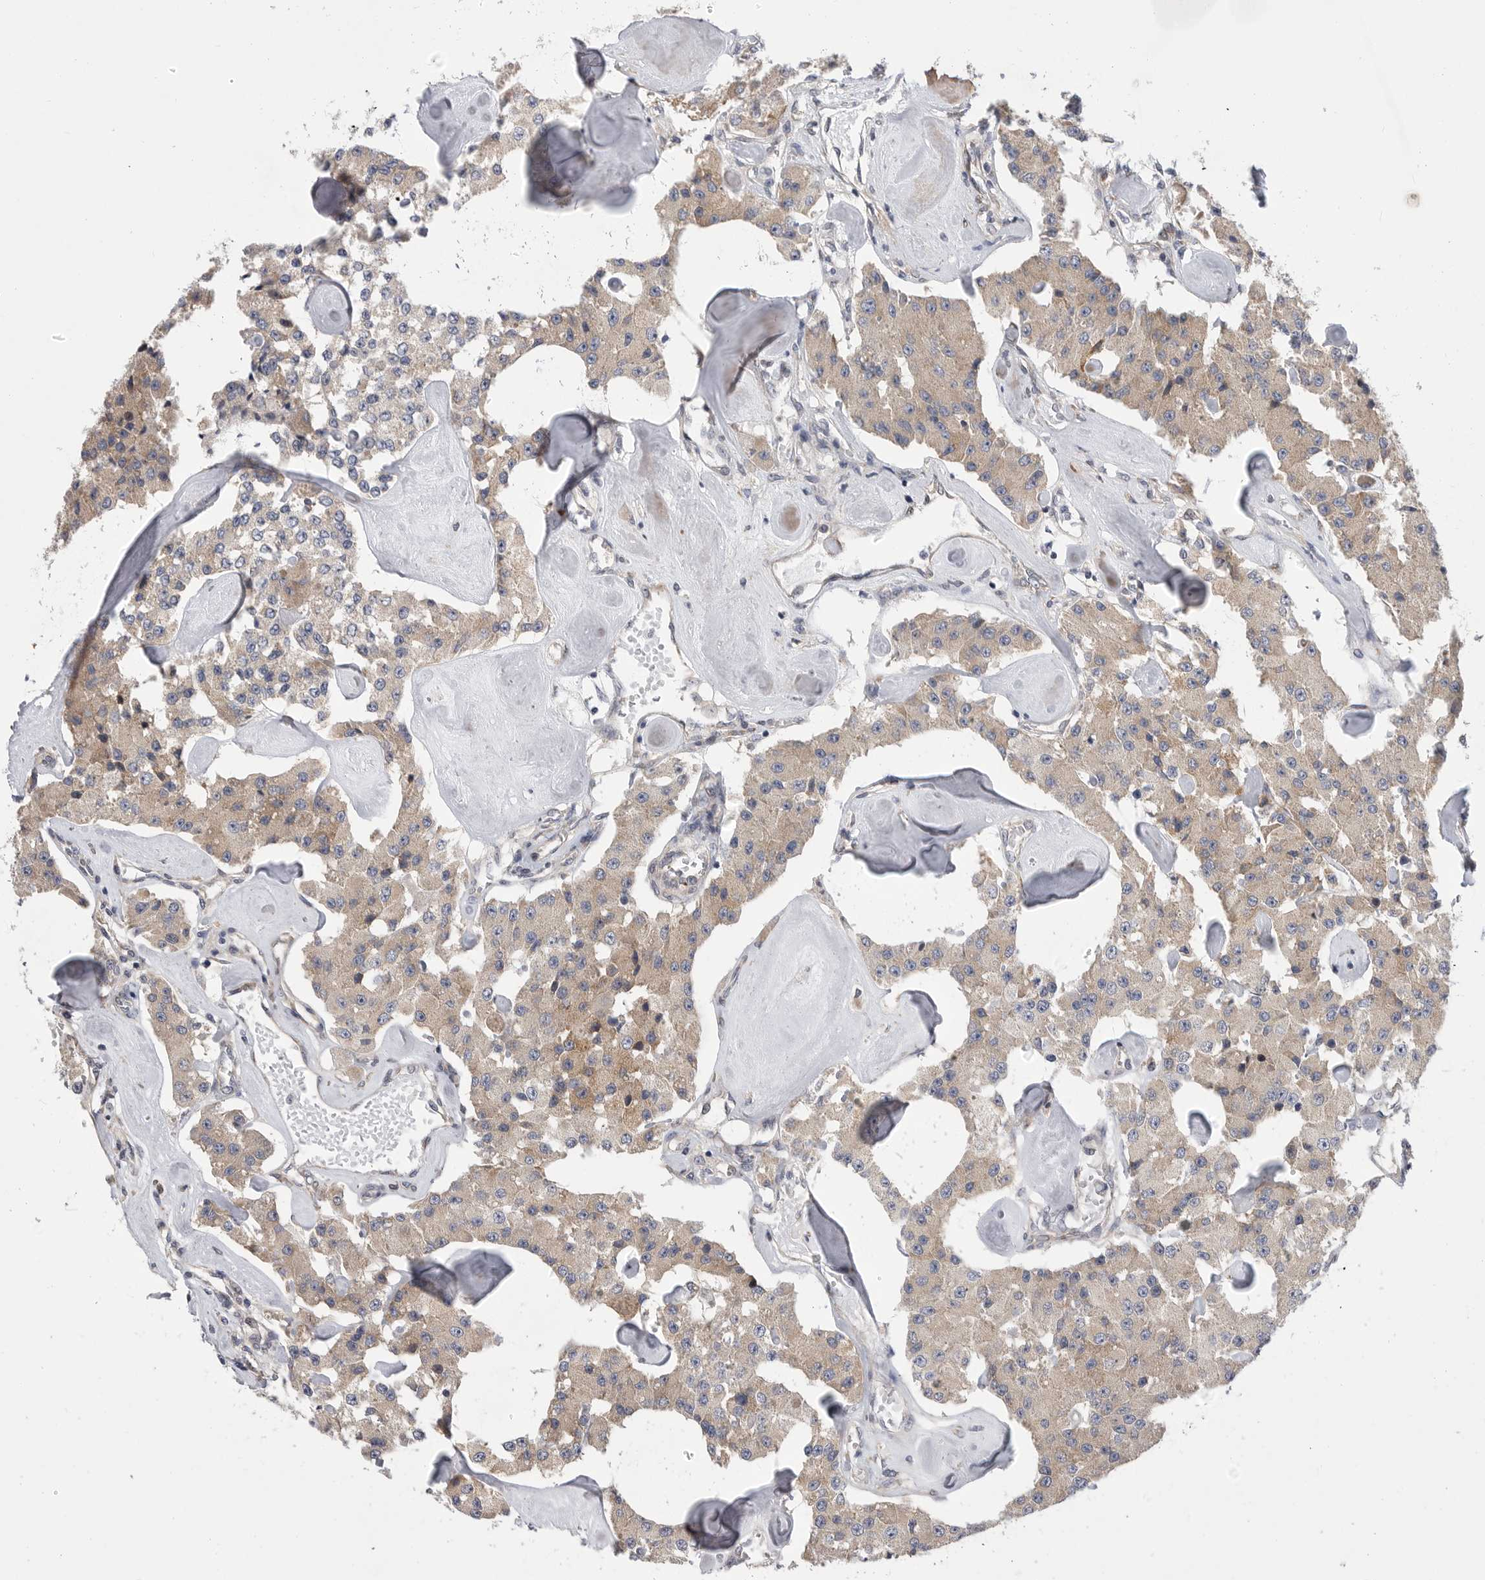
{"staining": {"intensity": "weak", "quantity": ">75%", "location": "cytoplasmic/membranous"}, "tissue": "carcinoid", "cell_type": "Tumor cells", "image_type": "cancer", "snomed": [{"axis": "morphology", "description": "Carcinoid, malignant, NOS"}, {"axis": "topography", "description": "Pancreas"}], "caption": "This is an image of IHC staining of carcinoid (malignant), which shows weak positivity in the cytoplasmic/membranous of tumor cells.", "gene": "FBXO43", "patient": {"sex": "male", "age": 41}}